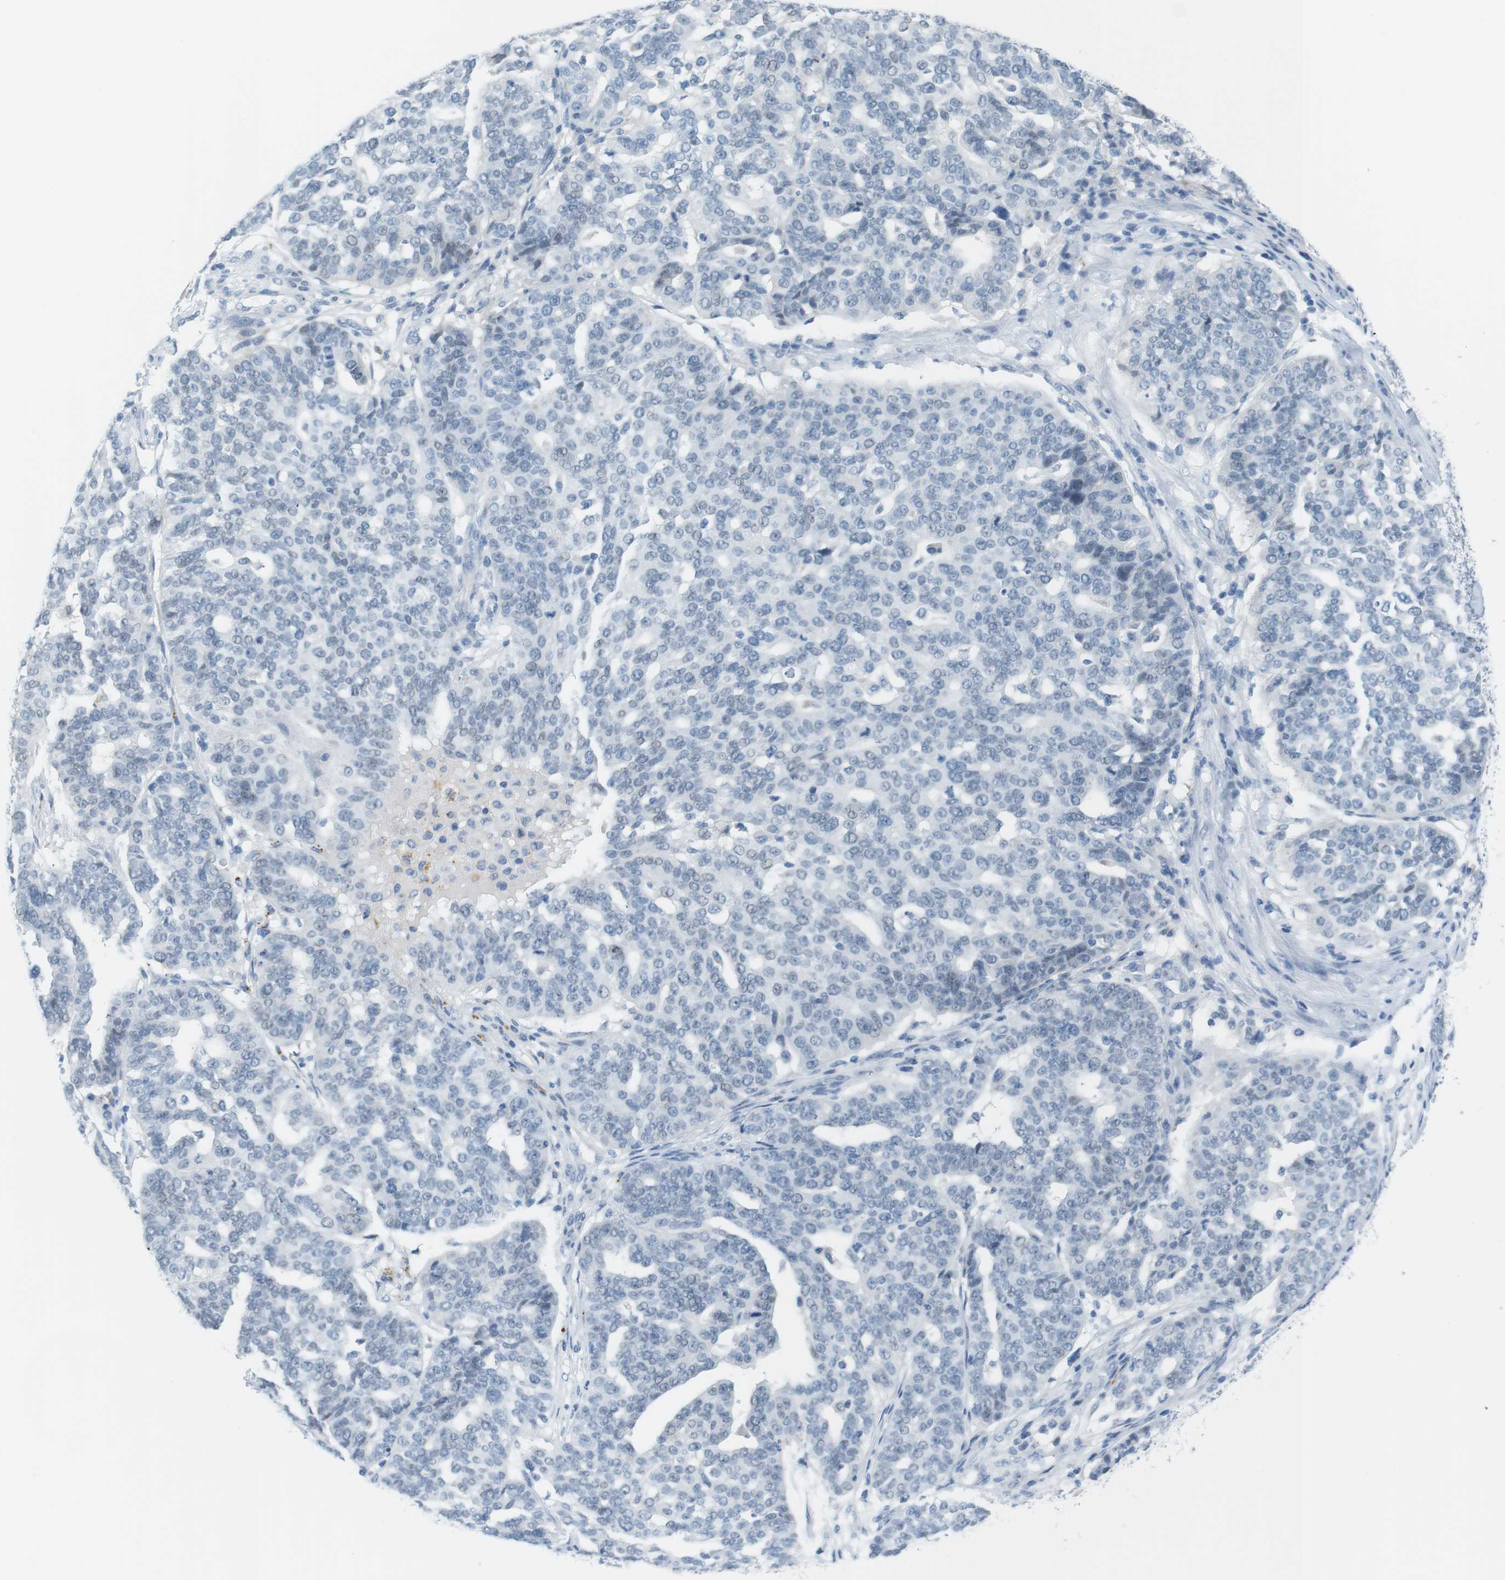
{"staining": {"intensity": "negative", "quantity": "none", "location": "none"}, "tissue": "ovarian cancer", "cell_type": "Tumor cells", "image_type": "cancer", "snomed": [{"axis": "morphology", "description": "Cystadenocarcinoma, serous, NOS"}, {"axis": "topography", "description": "Ovary"}], "caption": "Tumor cells show no significant positivity in ovarian cancer (serous cystadenocarcinoma).", "gene": "YIPF1", "patient": {"sex": "female", "age": 59}}